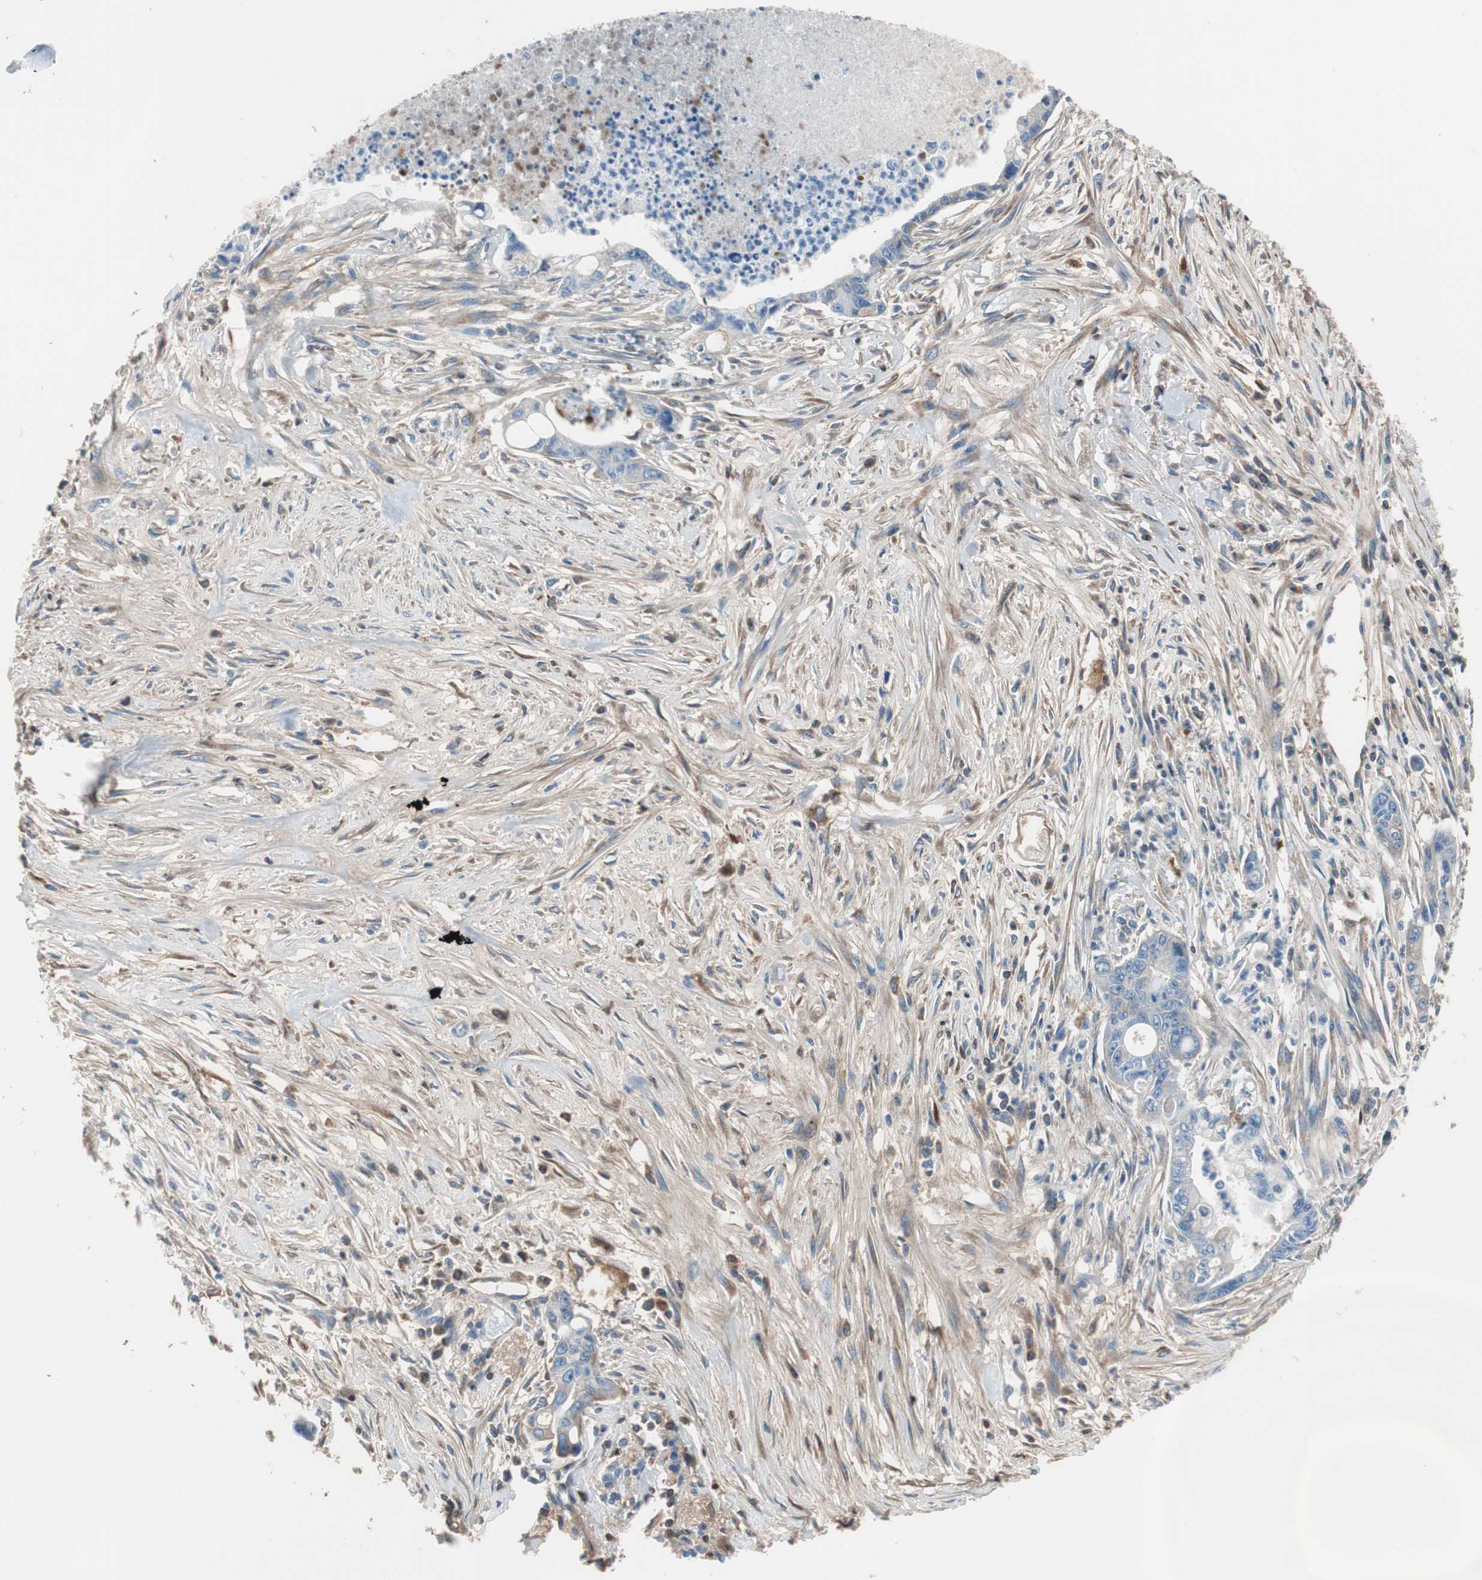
{"staining": {"intensity": "weak", "quantity": "<25%", "location": "cytoplasmic/membranous"}, "tissue": "pancreatic cancer", "cell_type": "Tumor cells", "image_type": "cancer", "snomed": [{"axis": "morphology", "description": "Adenocarcinoma, NOS"}, {"axis": "topography", "description": "Pancreas"}], "caption": "Protein analysis of adenocarcinoma (pancreatic) shows no significant staining in tumor cells.", "gene": "SERPINF1", "patient": {"sex": "male", "age": 70}}